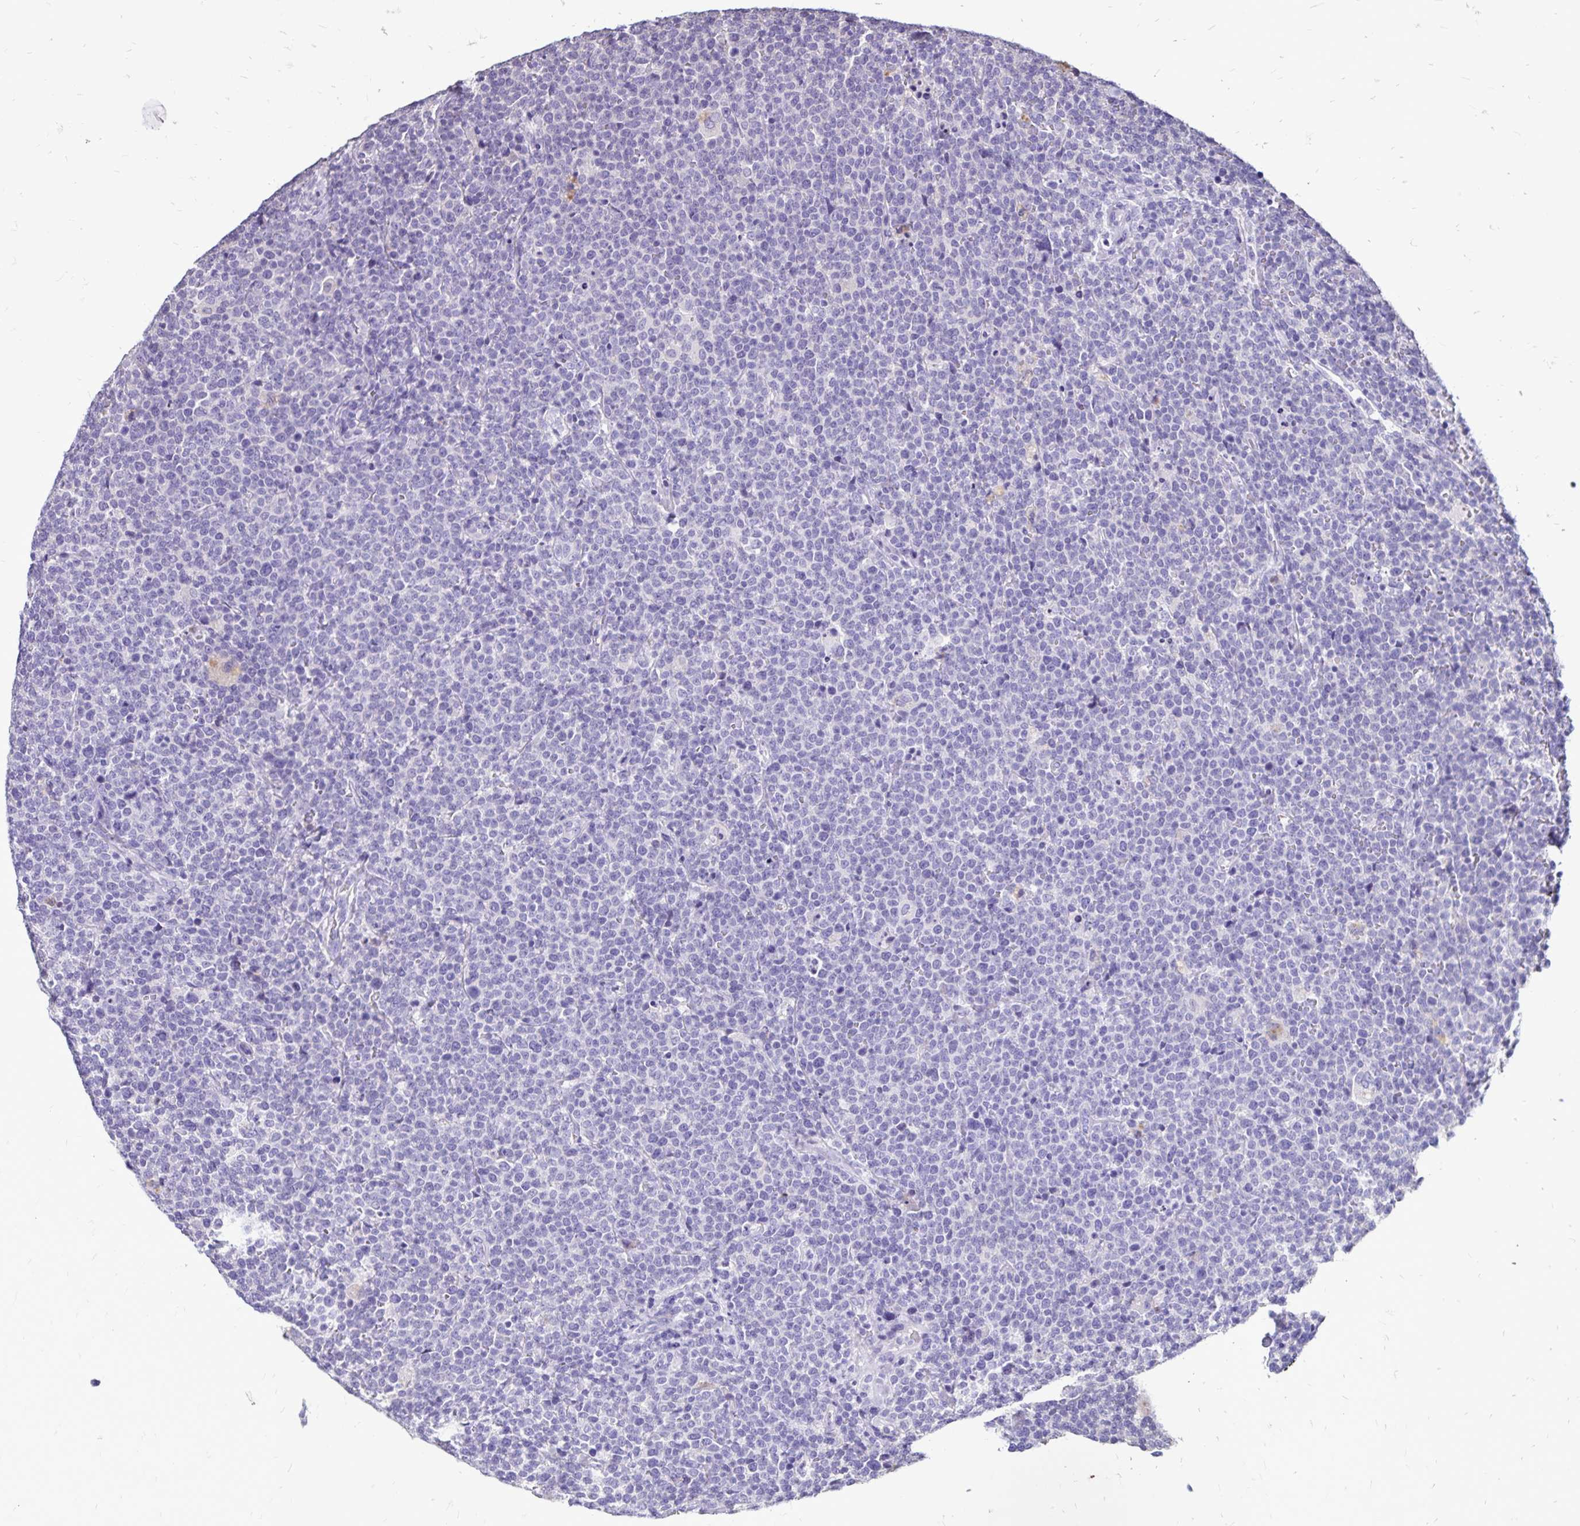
{"staining": {"intensity": "negative", "quantity": "none", "location": "none"}, "tissue": "lymphoma", "cell_type": "Tumor cells", "image_type": "cancer", "snomed": [{"axis": "morphology", "description": "Malignant lymphoma, non-Hodgkin's type, High grade"}, {"axis": "topography", "description": "Lymph node"}], "caption": "This is an IHC photomicrograph of malignant lymphoma, non-Hodgkin's type (high-grade). There is no staining in tumor cells.", "gene": "EVPL", "patient": {"sex": "male", "age": 61}}